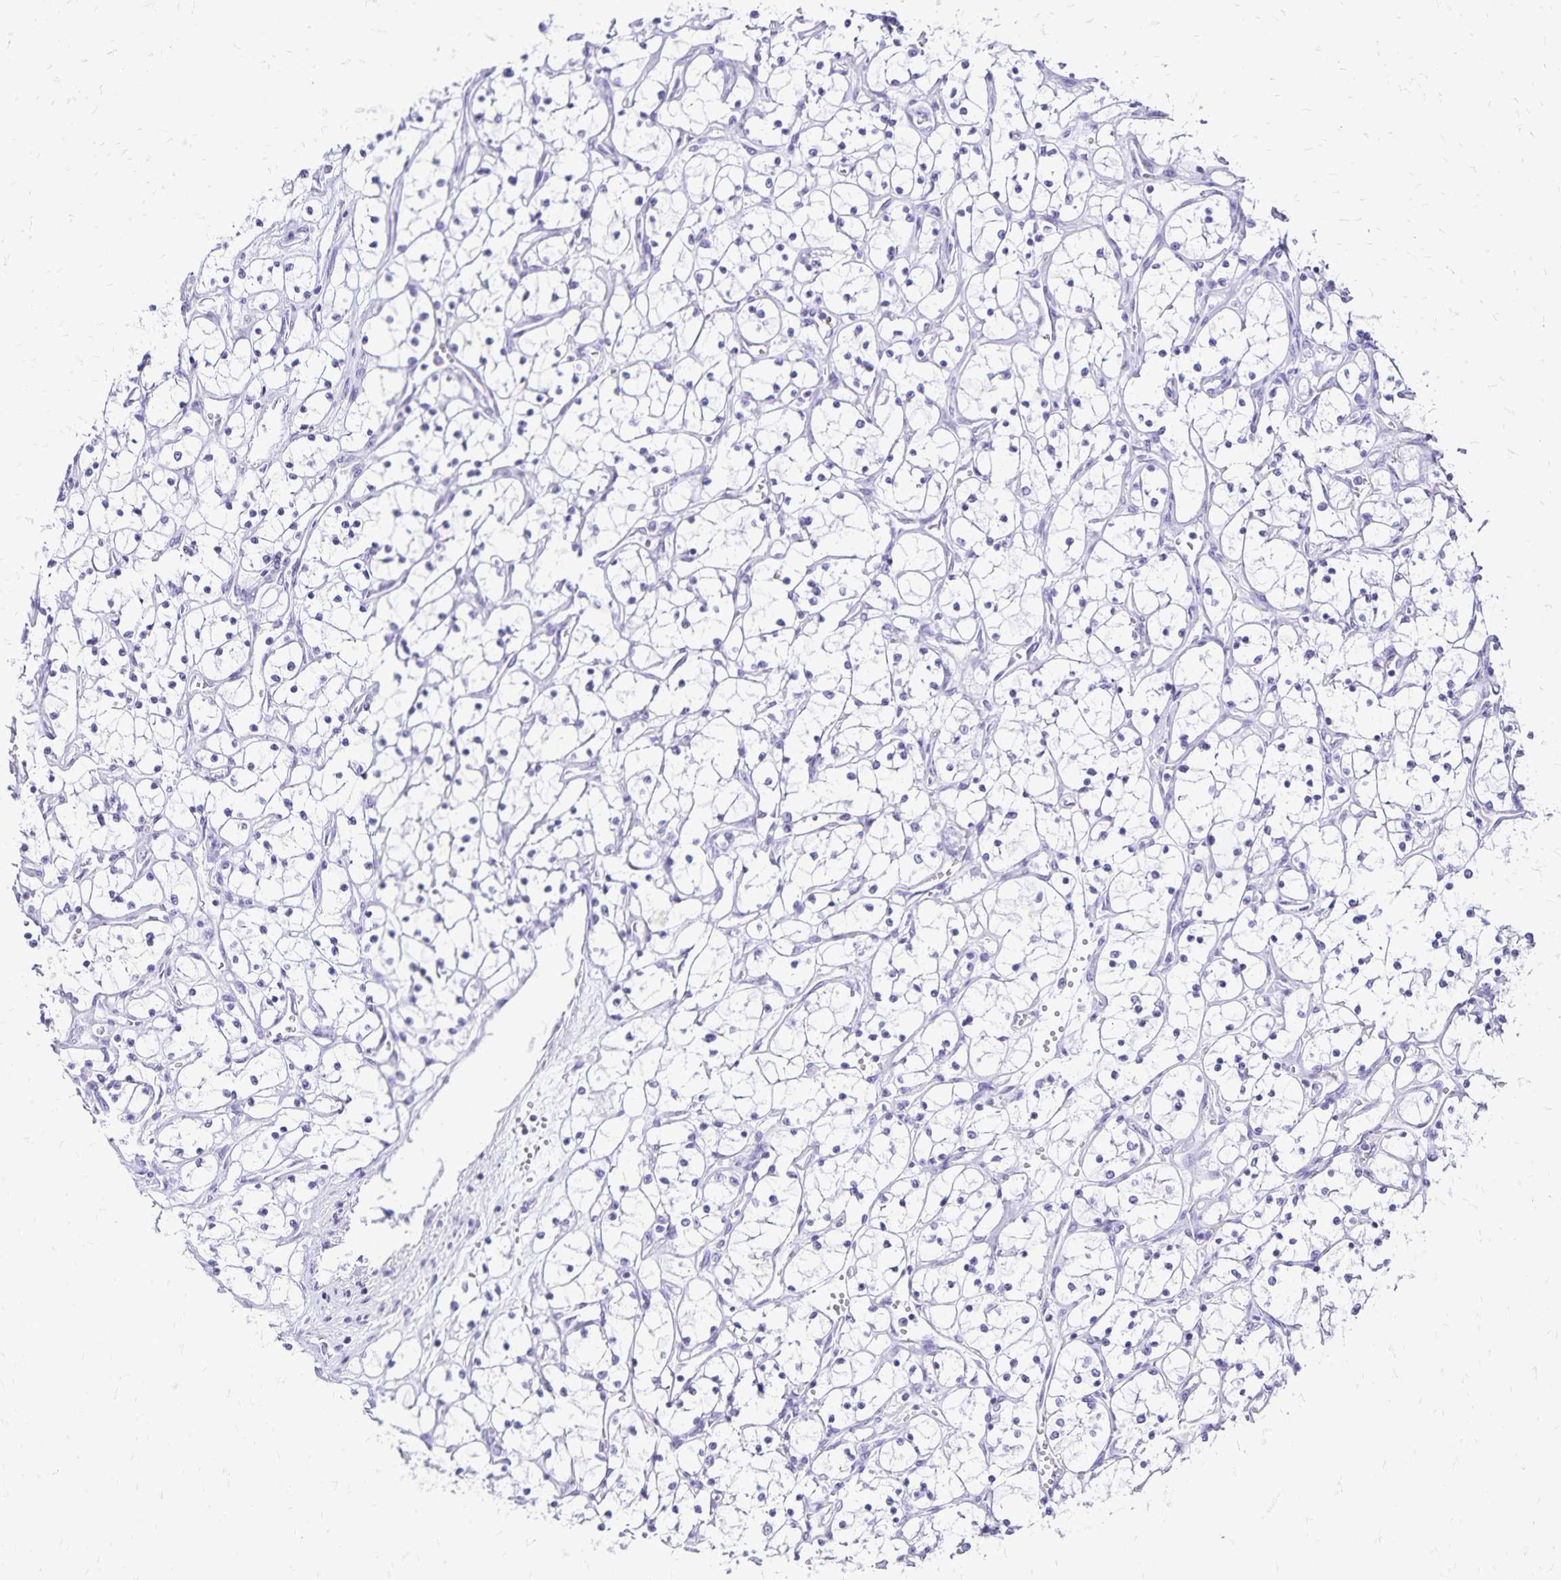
{"staining": {"intensity": "negative", "quantity": "none", "location": "none"}, "tissue": "renal cancer", "cell_type": "Tumor cells", "image_type": "cancer", "snomed": [{"axis": "morphology", "description": "Adenocarcinoma, NOS"}, {"axis": "topography", "description": "Kidney"}], "caption": "This is a histopathology image of immunohistochemistry (IHC) staining of adenocarcinoma (renal), which shows no positivity in tumor cells.", "gene": "LIN28B", "patient": {"sex": "female", "age": 69}}